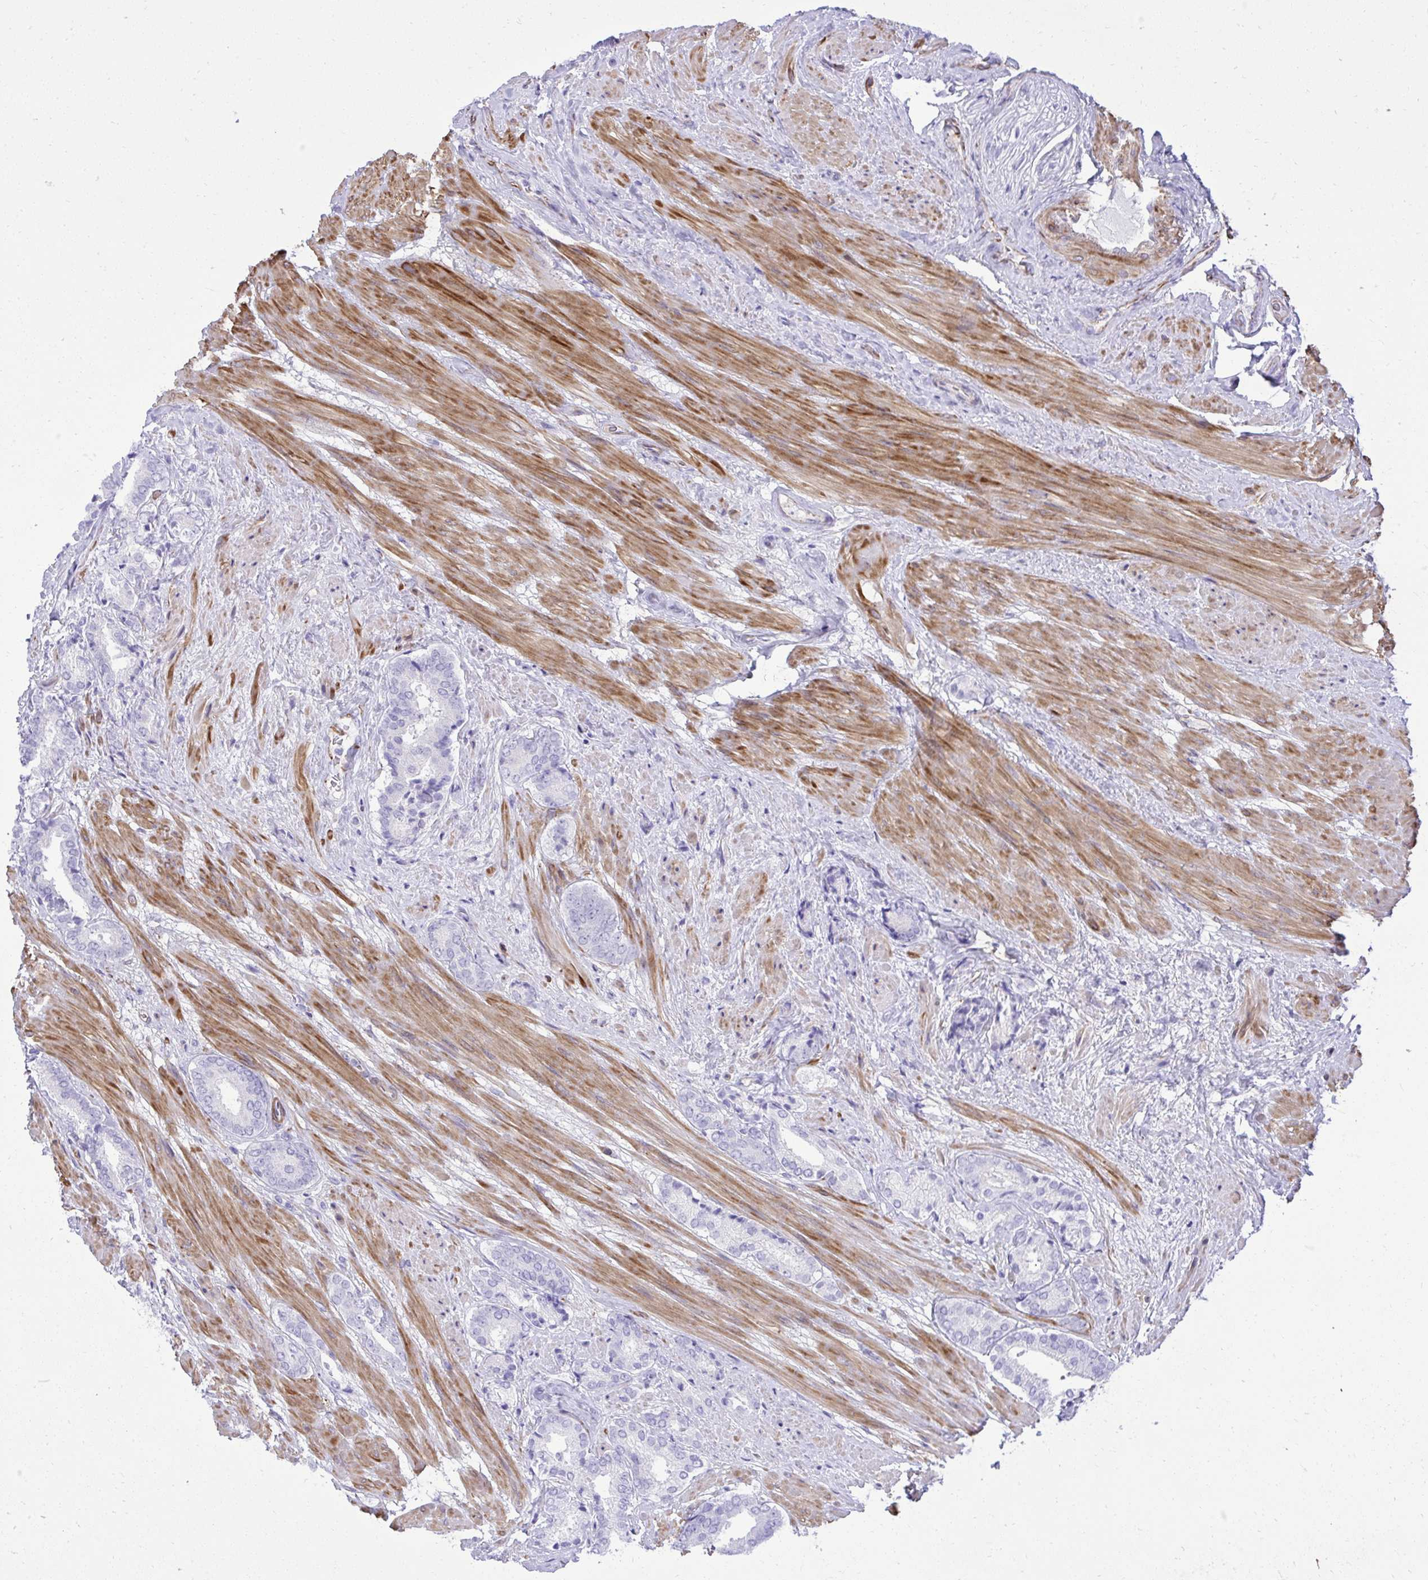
{"staining": {"intensity": "negative", "quantity": "none", "location": "none"}, "tissue": "prostate cancer", "cell_type": "Tumor cells", "image_type": "cancer", "snomed": [{"axis": "morphology", "description": "Adenocarcinoma, High grade"}, {"axis": "topography", "description": "Prostate"}], "caption": "This image is of prostate cancer (adenocarcinoma (high-grade)) stained with immunohistochemistry (IHC) to label a protein in brown with the nuclei are counter-stained blue. There is no positivity in tumor cells.", "gene": "PITPNM3", "patient": {"sex": "male", "age": 56}}